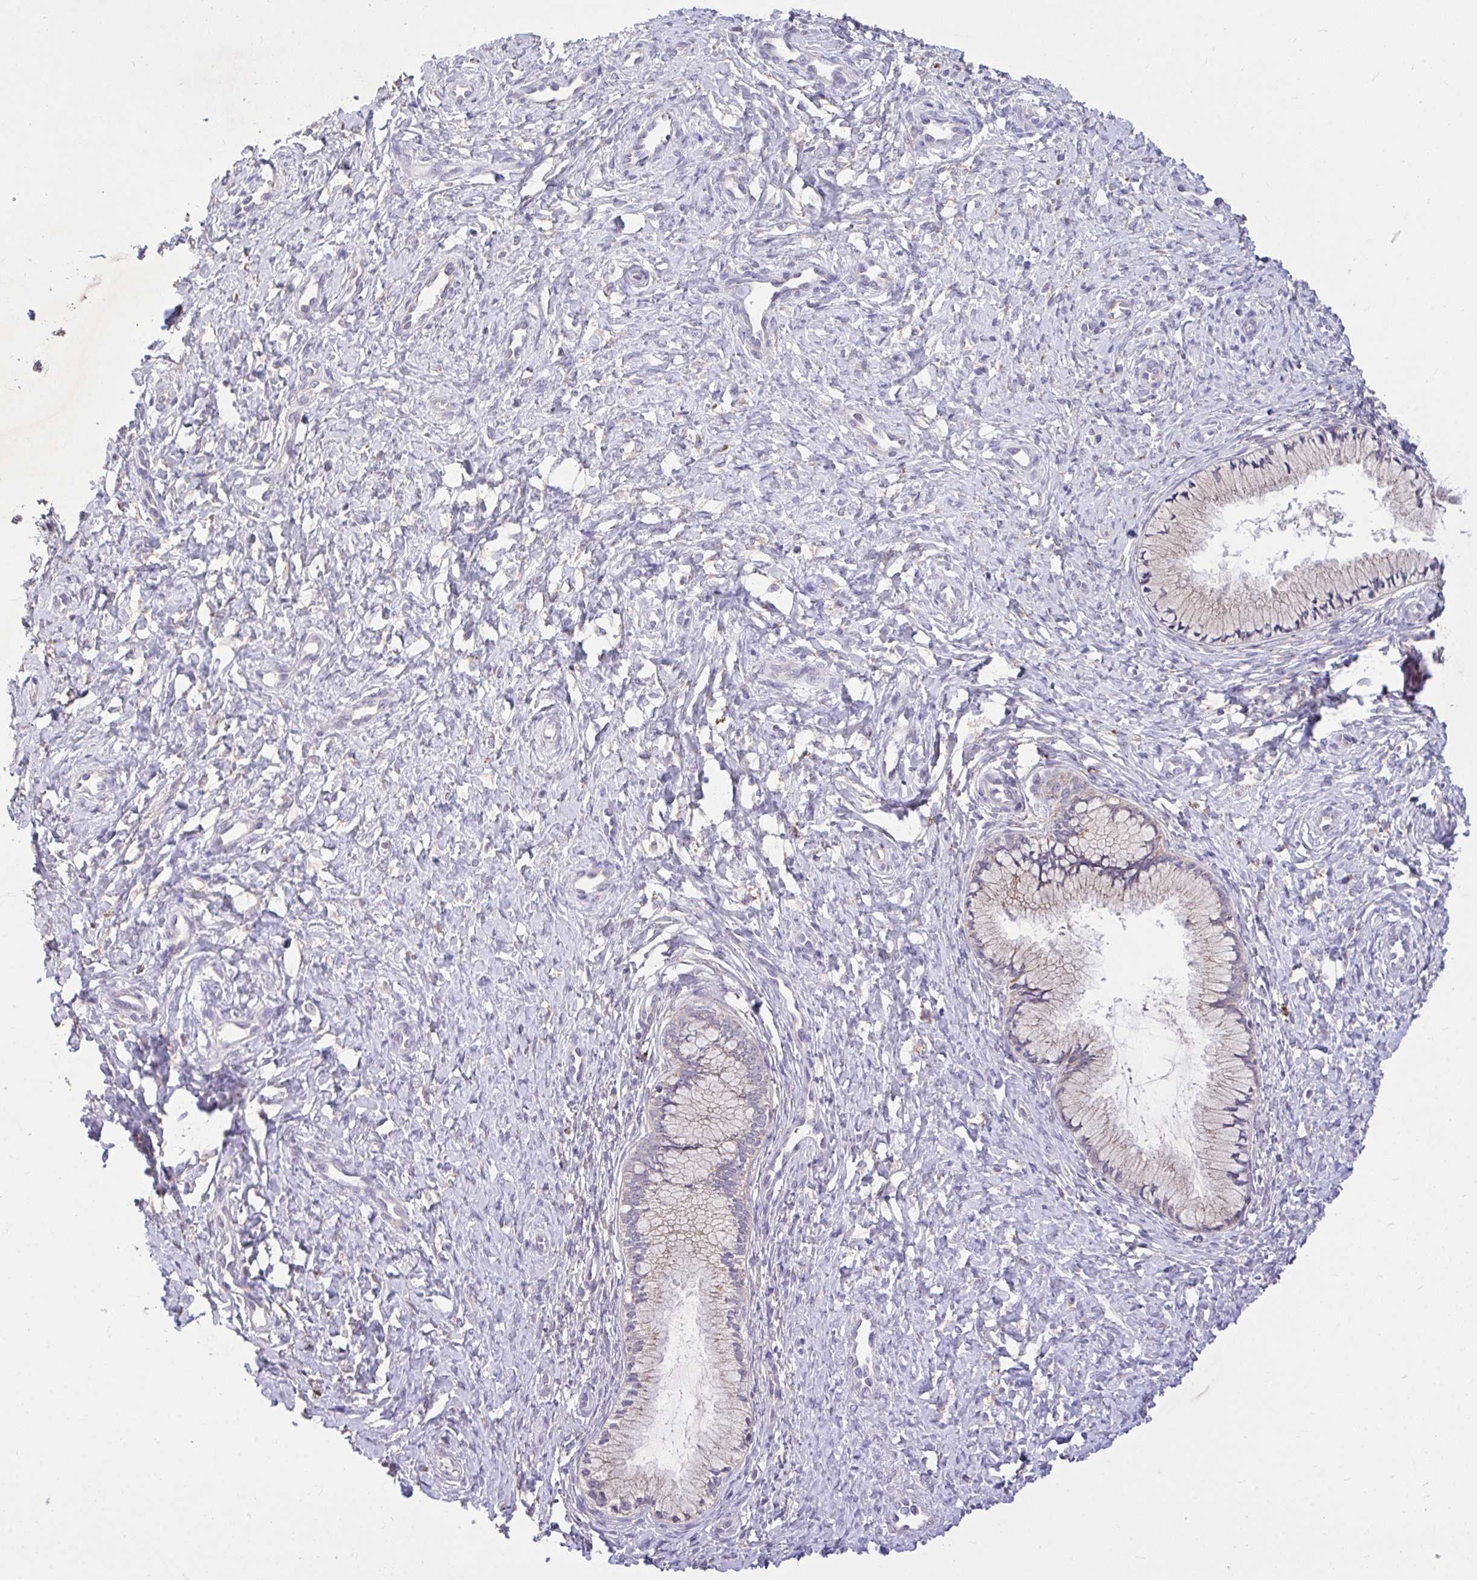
{"staining": {"intensity": "weak", "quantity": "<25%", "location": "cytoplasmic/membranous"}, "tissue": "cervix", "cell_type": "Glandular cells", "image_type": "normal", "snomed": [{"axis": "morphology", "description": "Normal tissue, NOS"}, {"axis": "topography", "description": "Cervix"}], "caption": "DAB immunohistochemical staining of normal human cervix displays no significant positivity in glandular cells.", "gene": "MPC2", "patient": {"sex": "female", "age": 37}}